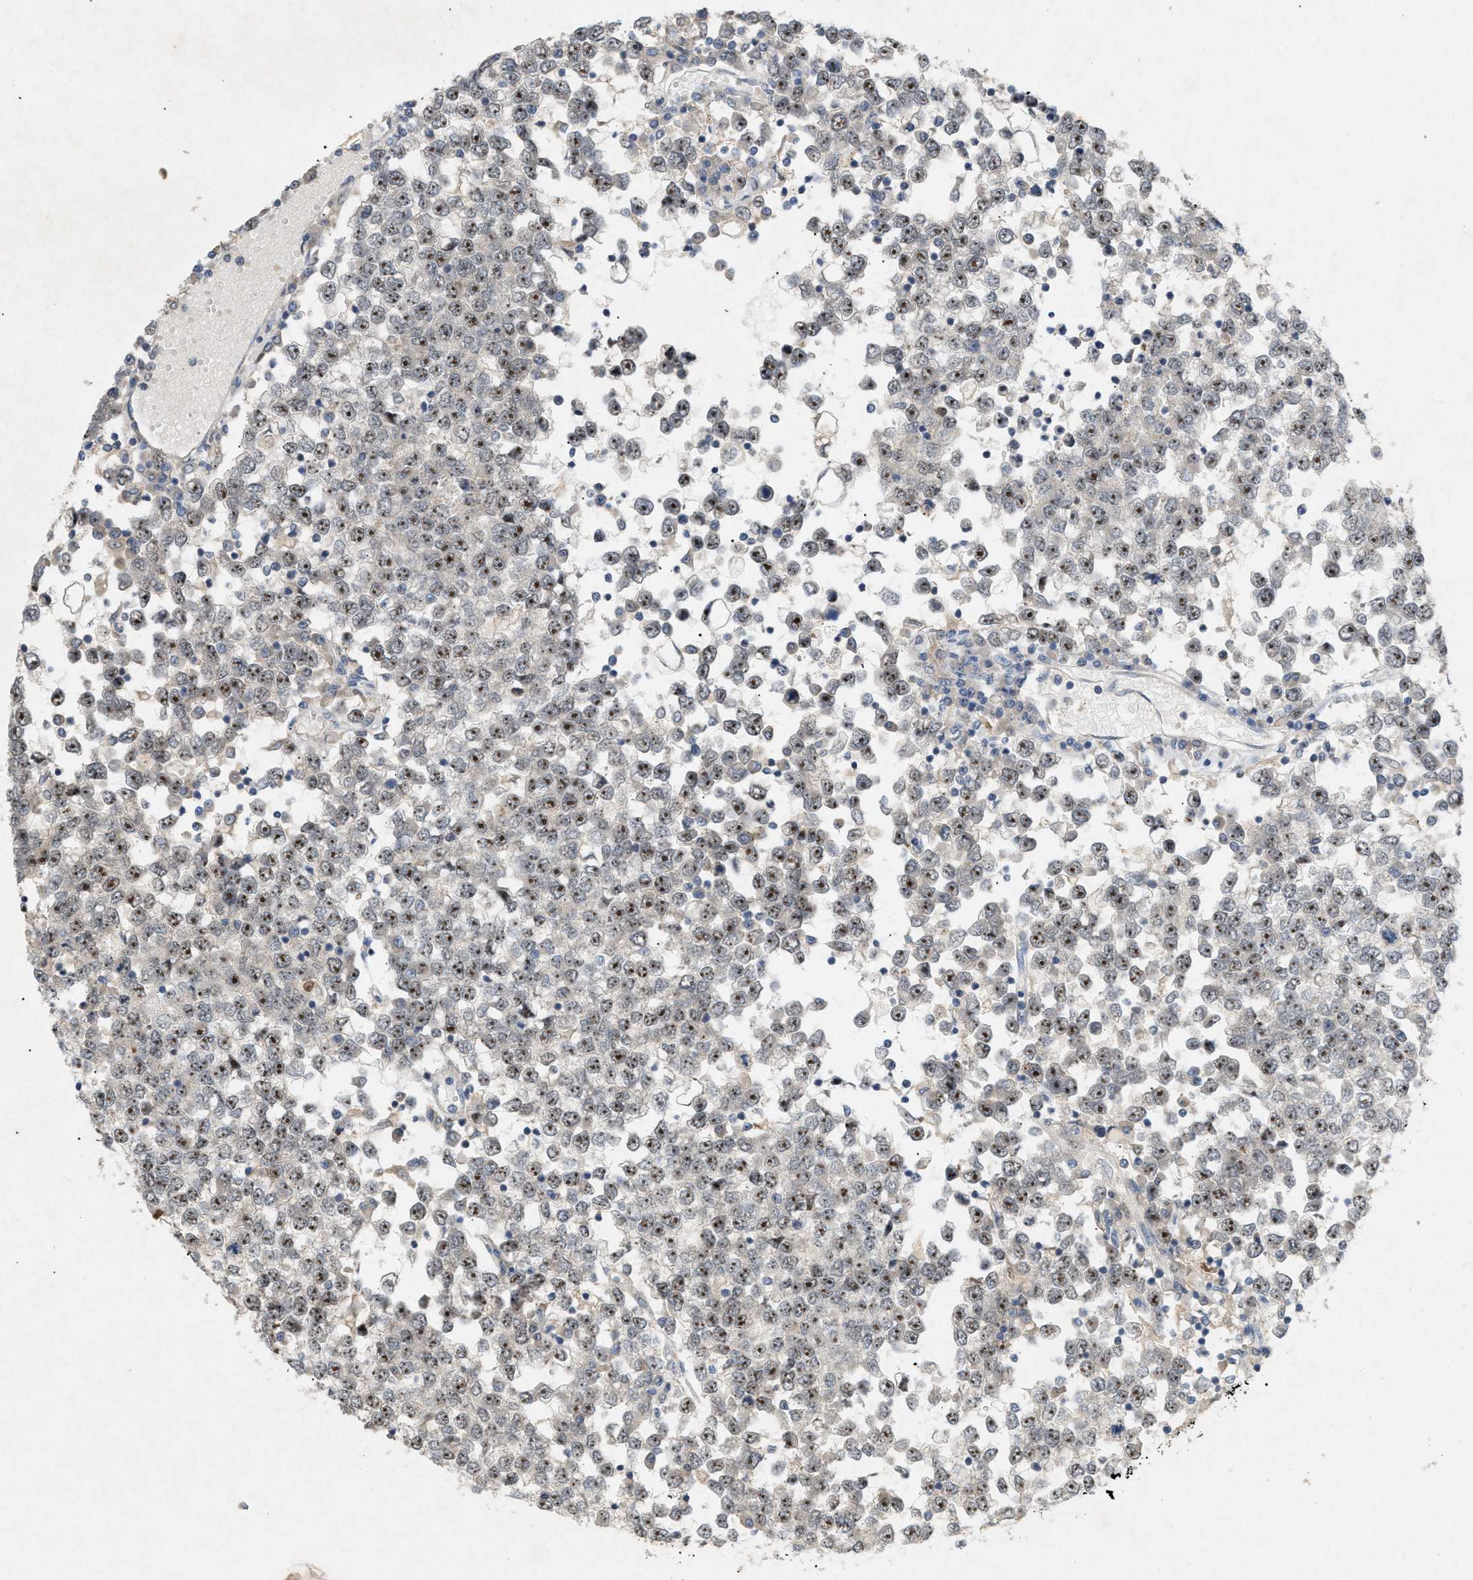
{"staining": {"intensity": "moderate", "quantity": ">75%", "location": "nuclear"}, "tissue": "testis cancer", "cell_type": "Tumor cells", "image_type": "cancer", "snomed": [{"axis": "morphology", "description": "Seminoma, NOS"}, {"axis": "topography", "description": "Testis"}], "caption": "Immunohistochemical staining of seminoma (testis) reveals medium levels of moderate nuclear protein expression in approximately >75% of tumor cells.", "gene": "DCAF7", "patient": {"sex": "male", "age": 65}}